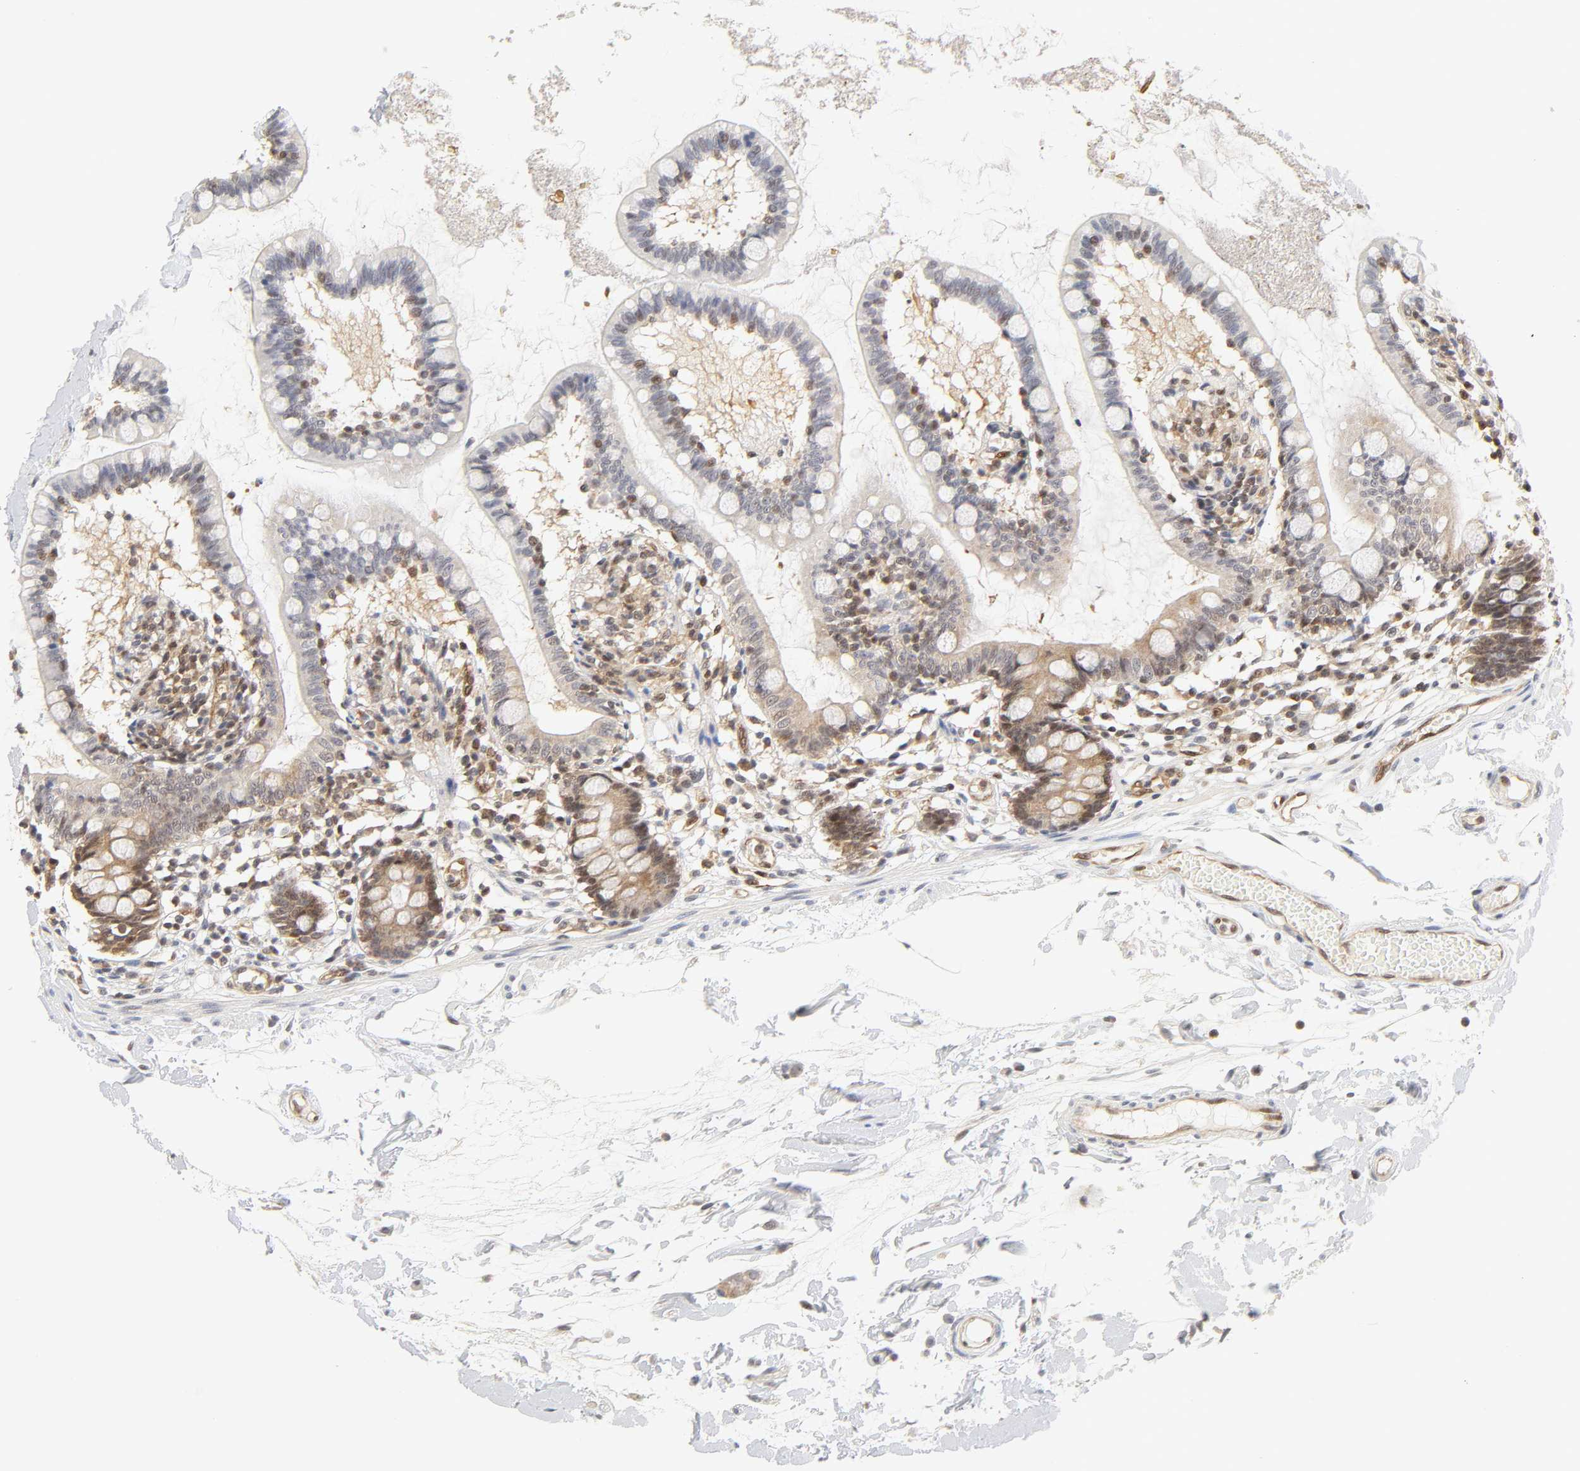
{"staining": {"intensity": "moderate", "quantity": "25%-75%", "location": "cytoplasmic/membranous,nuclear"}, "tissue": "small intestine", "cell_type": "Glandular cells", "image_type": "normal", "snomed": [{"axis": "morphology", "description": "Normal tissue, NOS"}, {"axis": "topography", "description": "Small intestine"}], "caption": "DAB immunohistochemical staining of benign small intestine exhibits moderate cytoplasmic/membranous,nuclear protein staining in about 25%-75% of glandular cells.", "gene": "CDC37", "patient": {"sex": "female", "age": 61}}